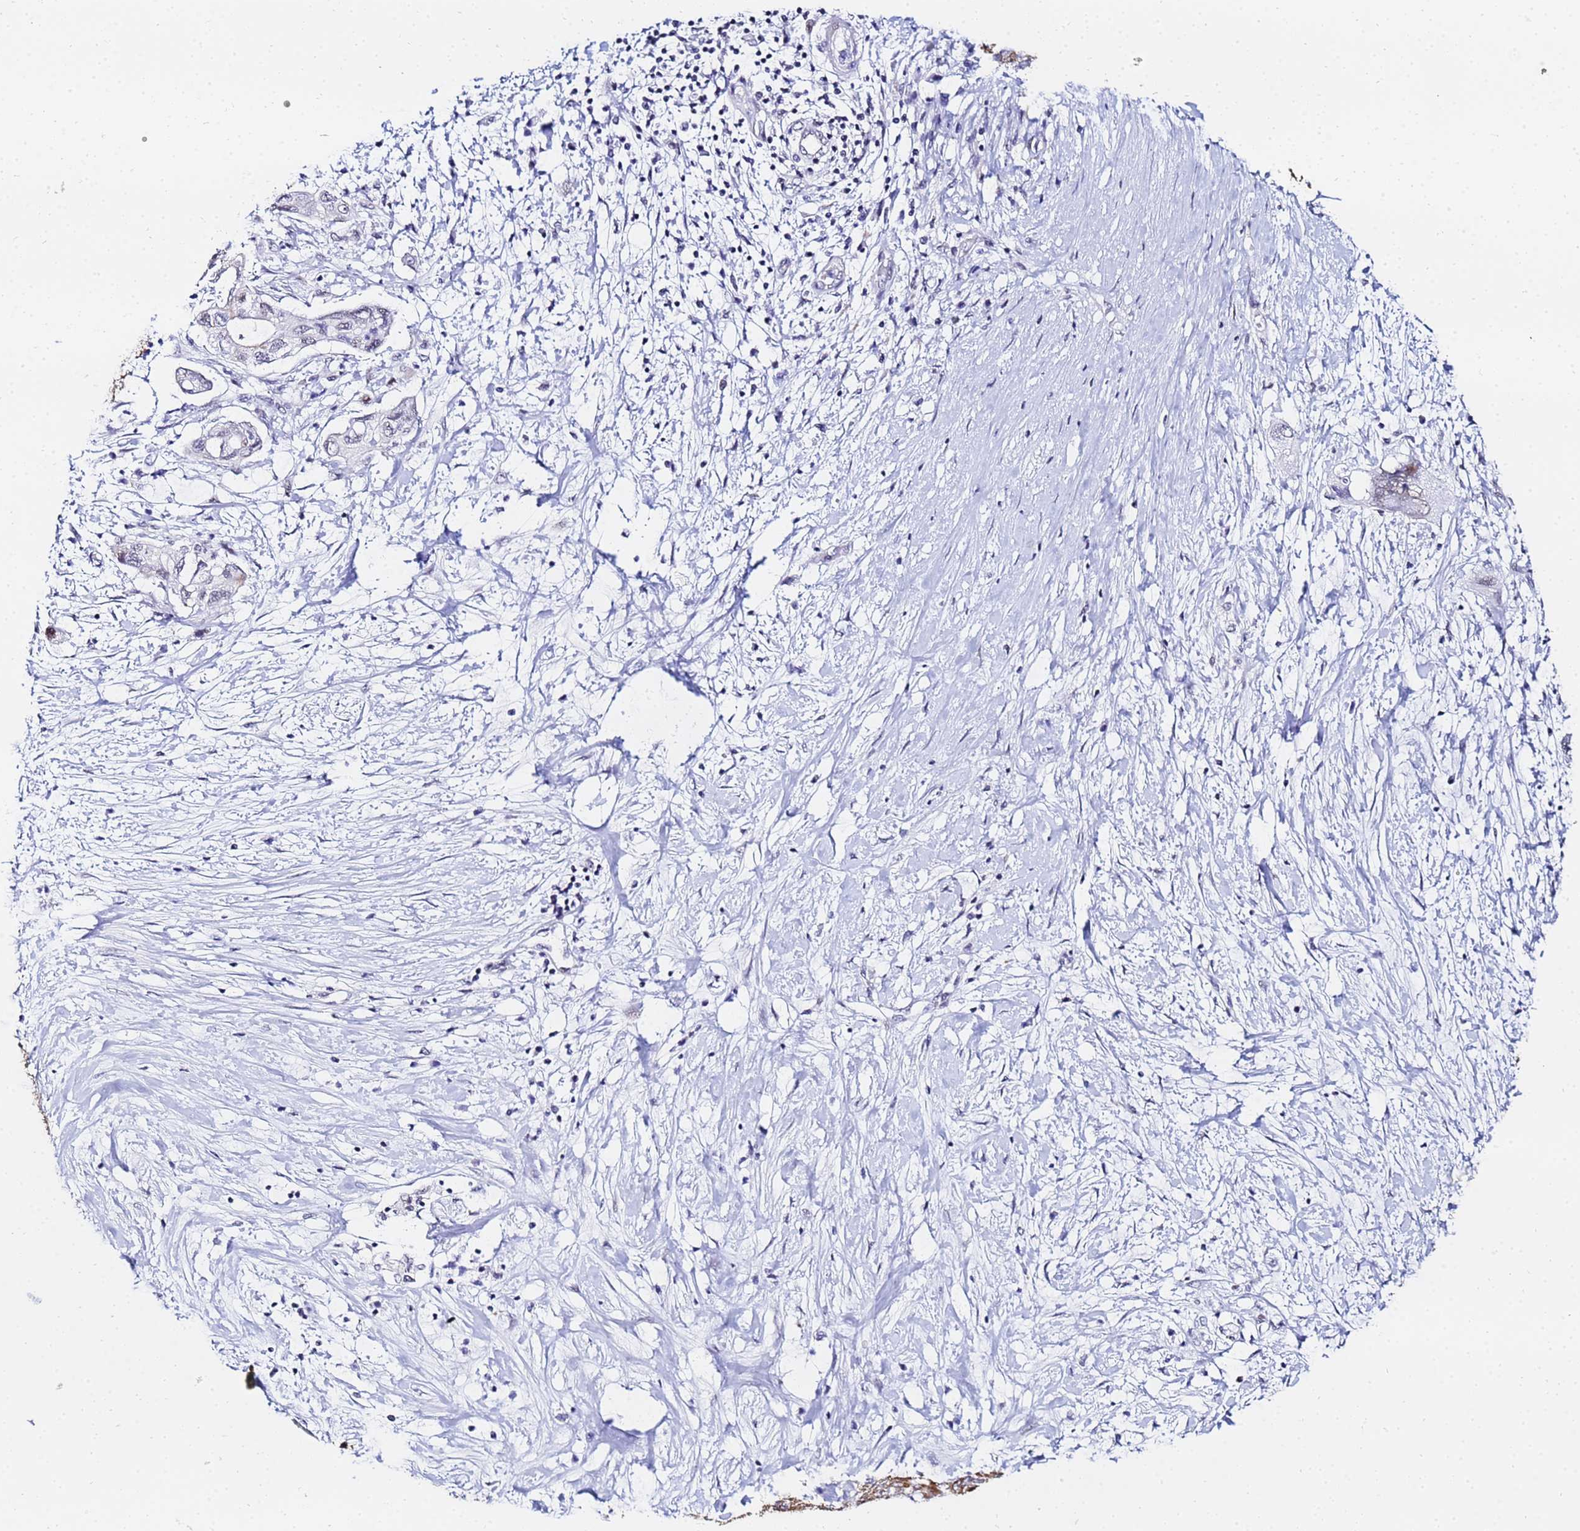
{"staining": {"intensity": "weak", "quantity": "<25%", "location": "cytoplasmic/membranous"}, "tissue": "pancreatic cancer", "cell_type": "Tumor cells", "image_type": "cancer", "snomed": [{"axis": "morphology", "description": "Adenocarcinoma, NOS"}, {"axis": "topography", "description": "Pancreas"}], "caption": "DAB (3,3'-diaminobenzidine) immunohistochemical staining of adenocarcinoma (pancreatic) demonstrates no significant expression in tumor cells.", "gene": "CKMT1A", "patient": {"sex": "female", "age": 73}}